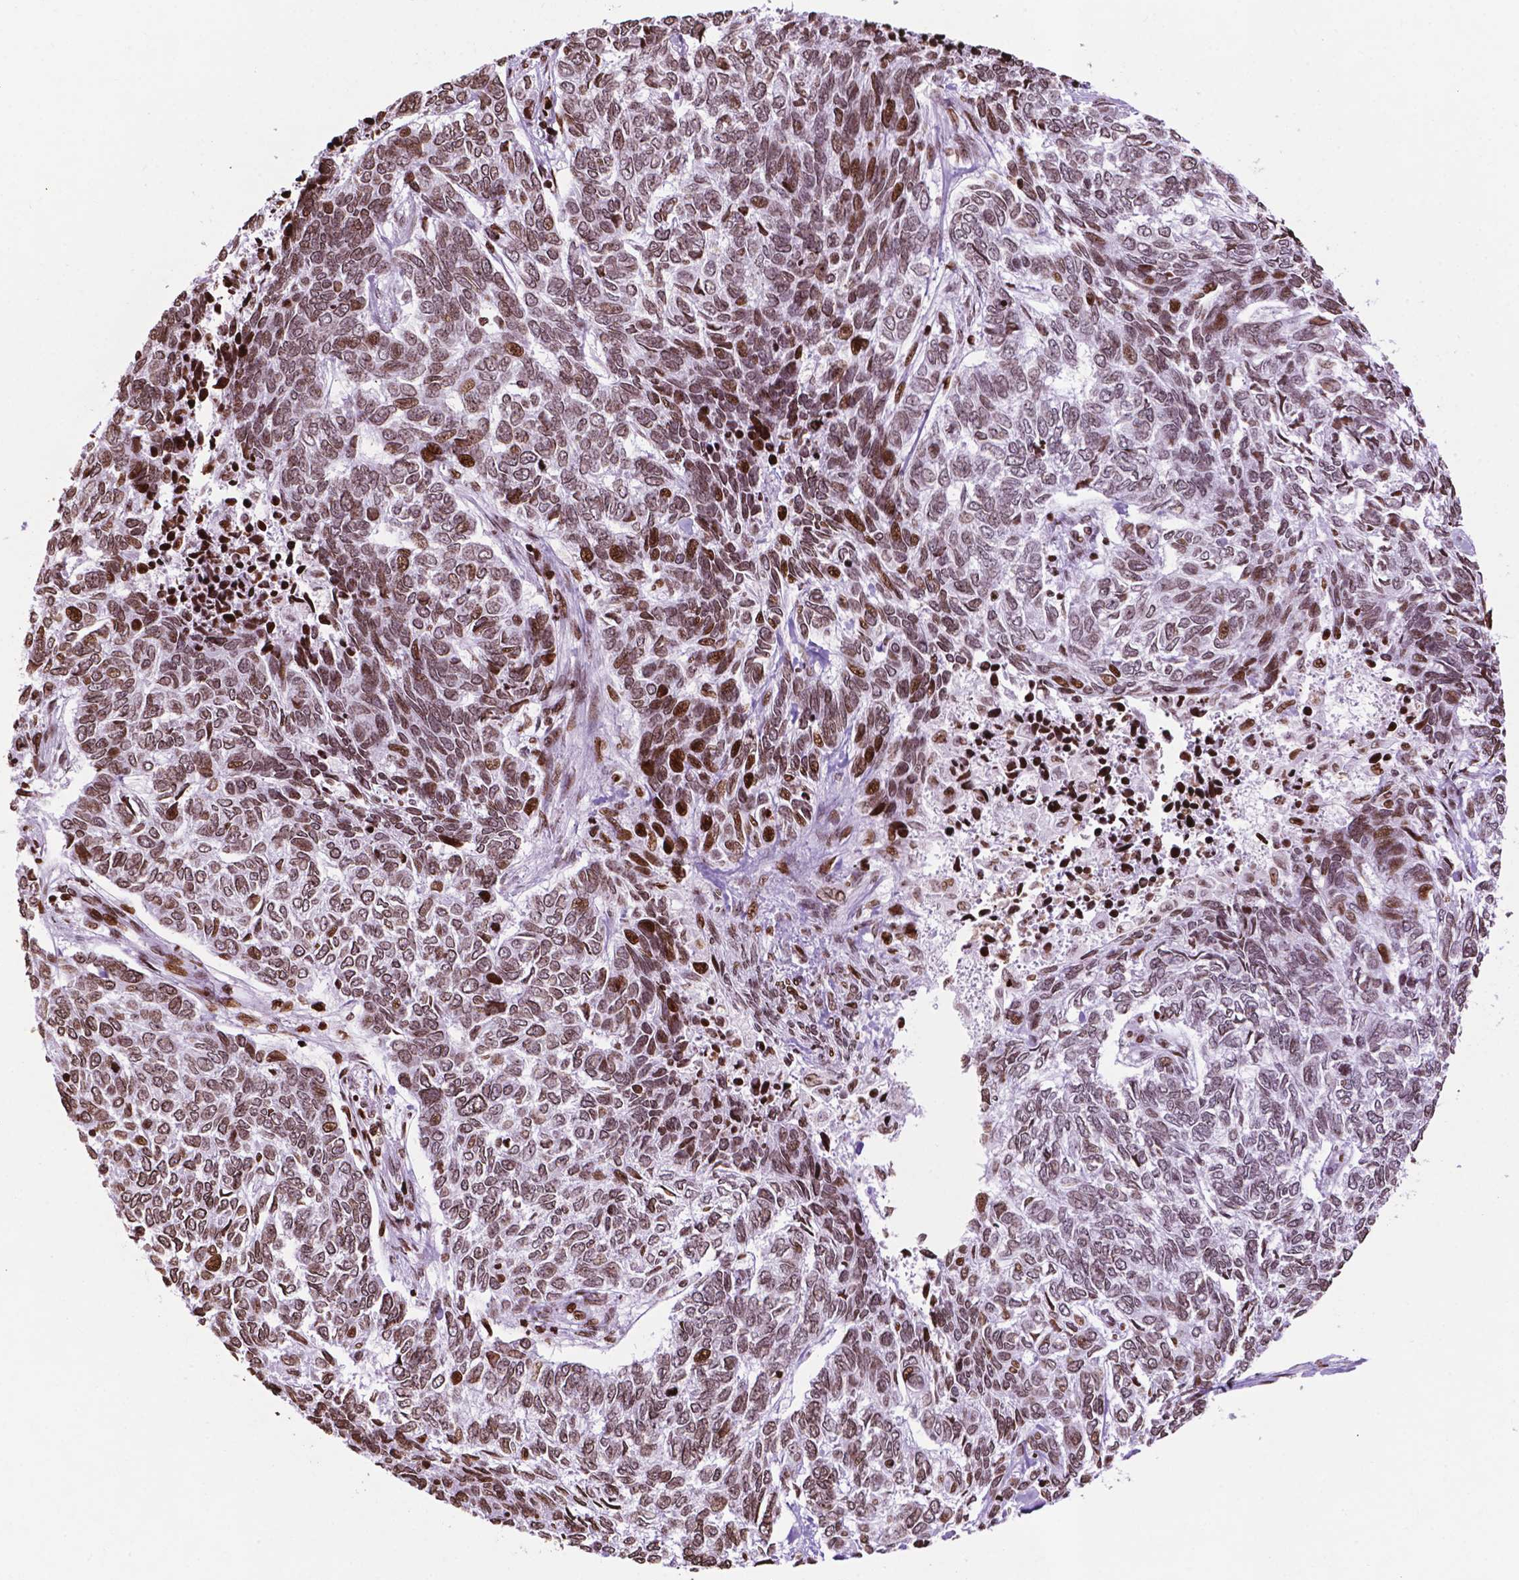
{"staining": {"intensity": "moderate", "quantity": ">75%", "location": "nuclear"}, "tissue": "skin cancer", "cell_type": "Tumor cells", "image_type": "cancer", "snomed": [{"axis": "morphology", "description": "Basal cell carcinoma"}, {"axis": "topography", "description": "Skin"}], "caption": "This image displays immunohistochemistry staining of human skin basal cell carcinoma, with medium moderate nuclear expression in approximately >75% of tumor cells.", "gene": "TMEM250", "patient": {"sex": "female", "age": 65}}